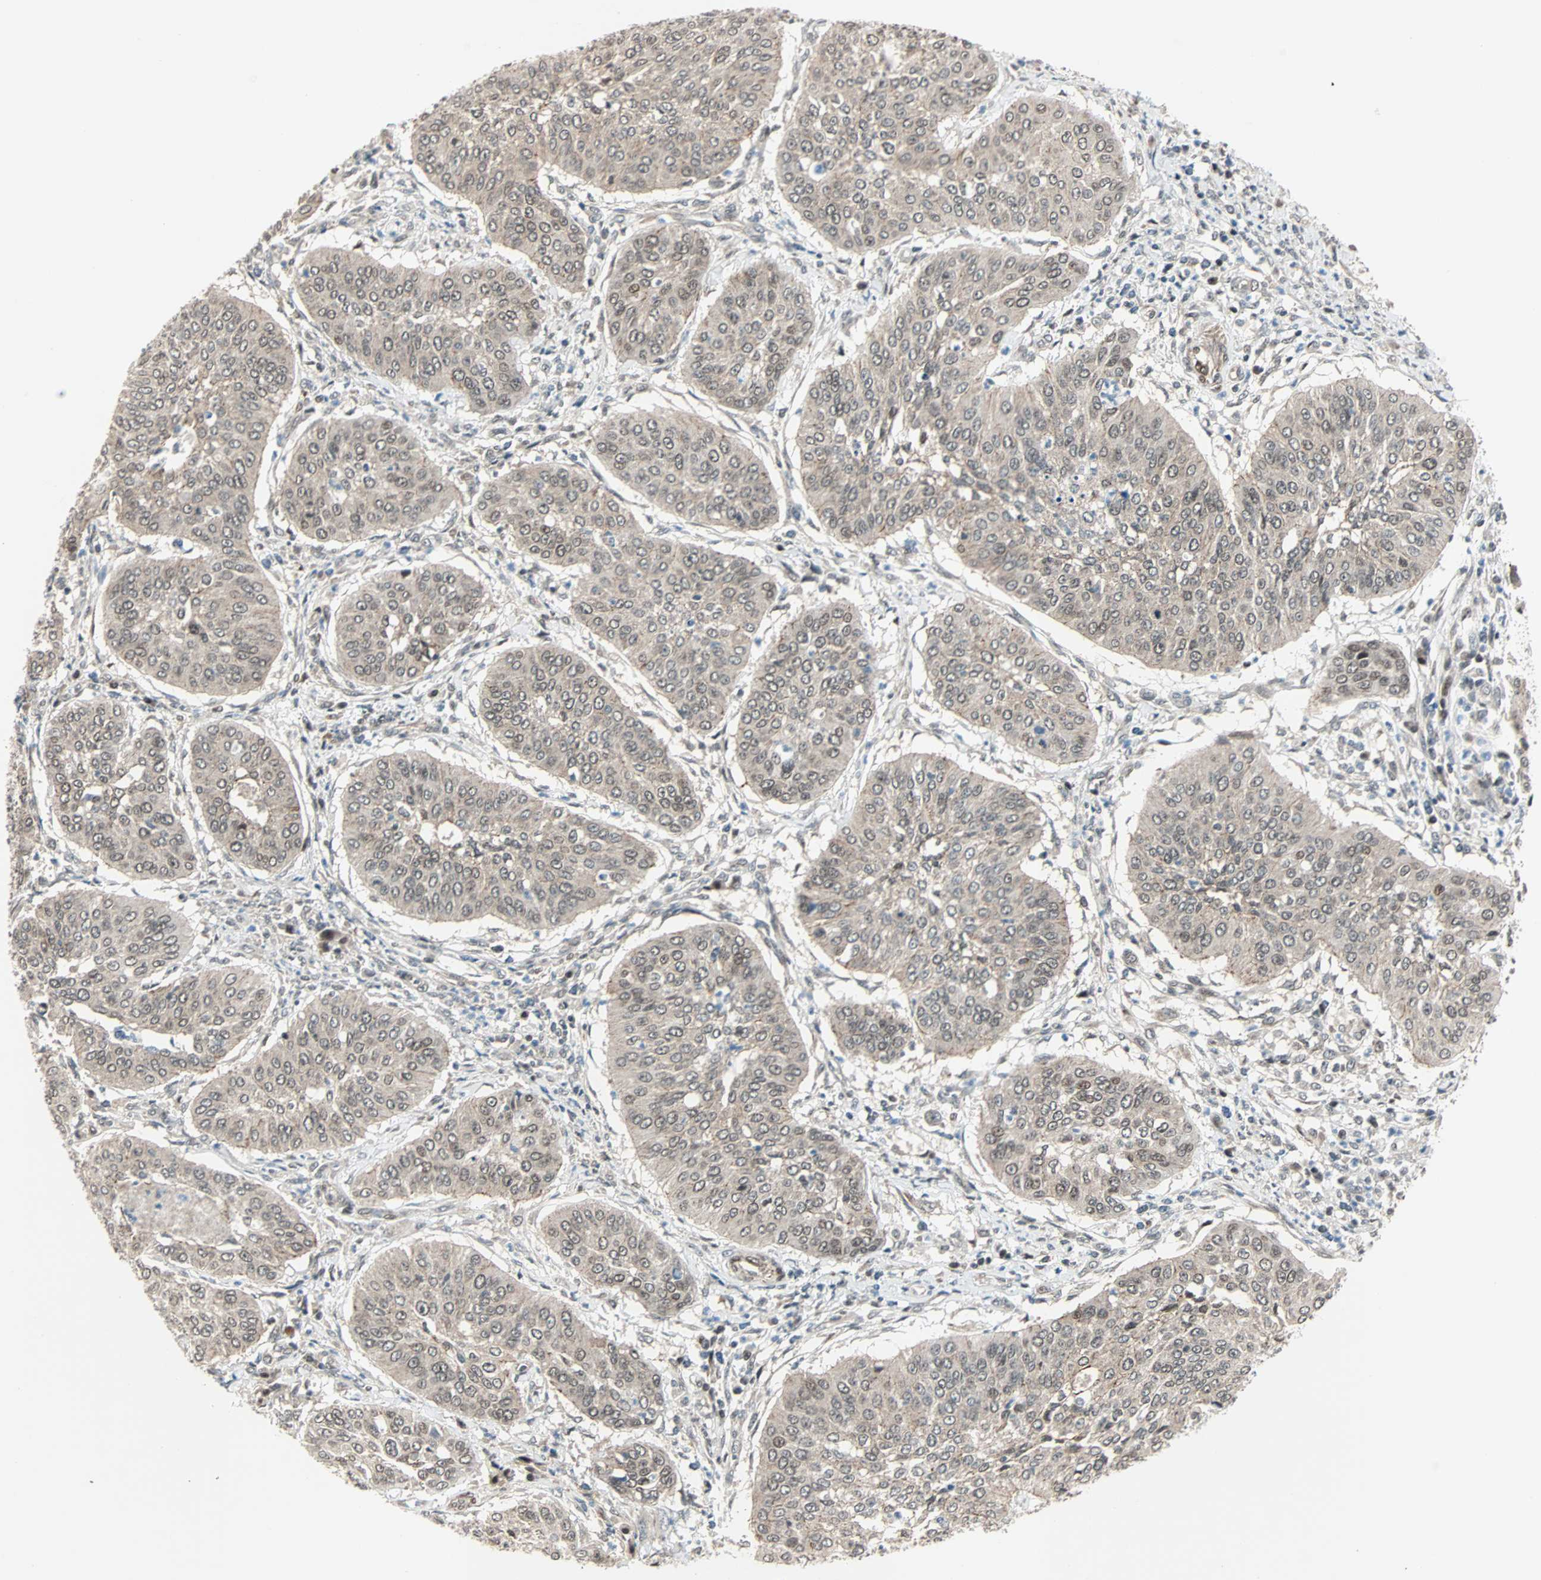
{"staining": {"intensity": "weak", "quantity": "25%-75%", "location": "cytoplasmic/membranous,nuclear"}, "tissue": "cervical cancer", "cell_type": "Tumor cells", "image_type": "cancer", "snomed": [{"axis": "morphology", "description": "Normal tissue, NOS"}, {"axis": "morphology", "description": "Squamous cell carcinoma, NOS"}, {"axis": "topography", "description": "Cervix"}], "caption": "DAB immunohistochemical staining of human cervical cancer exhibits weak cytoplasmic/membranous and nuclear protein staining in about 25%-75% of tumor cells.", "gene": "CBX4", "patient": {"sex": "female", "age": 39}}